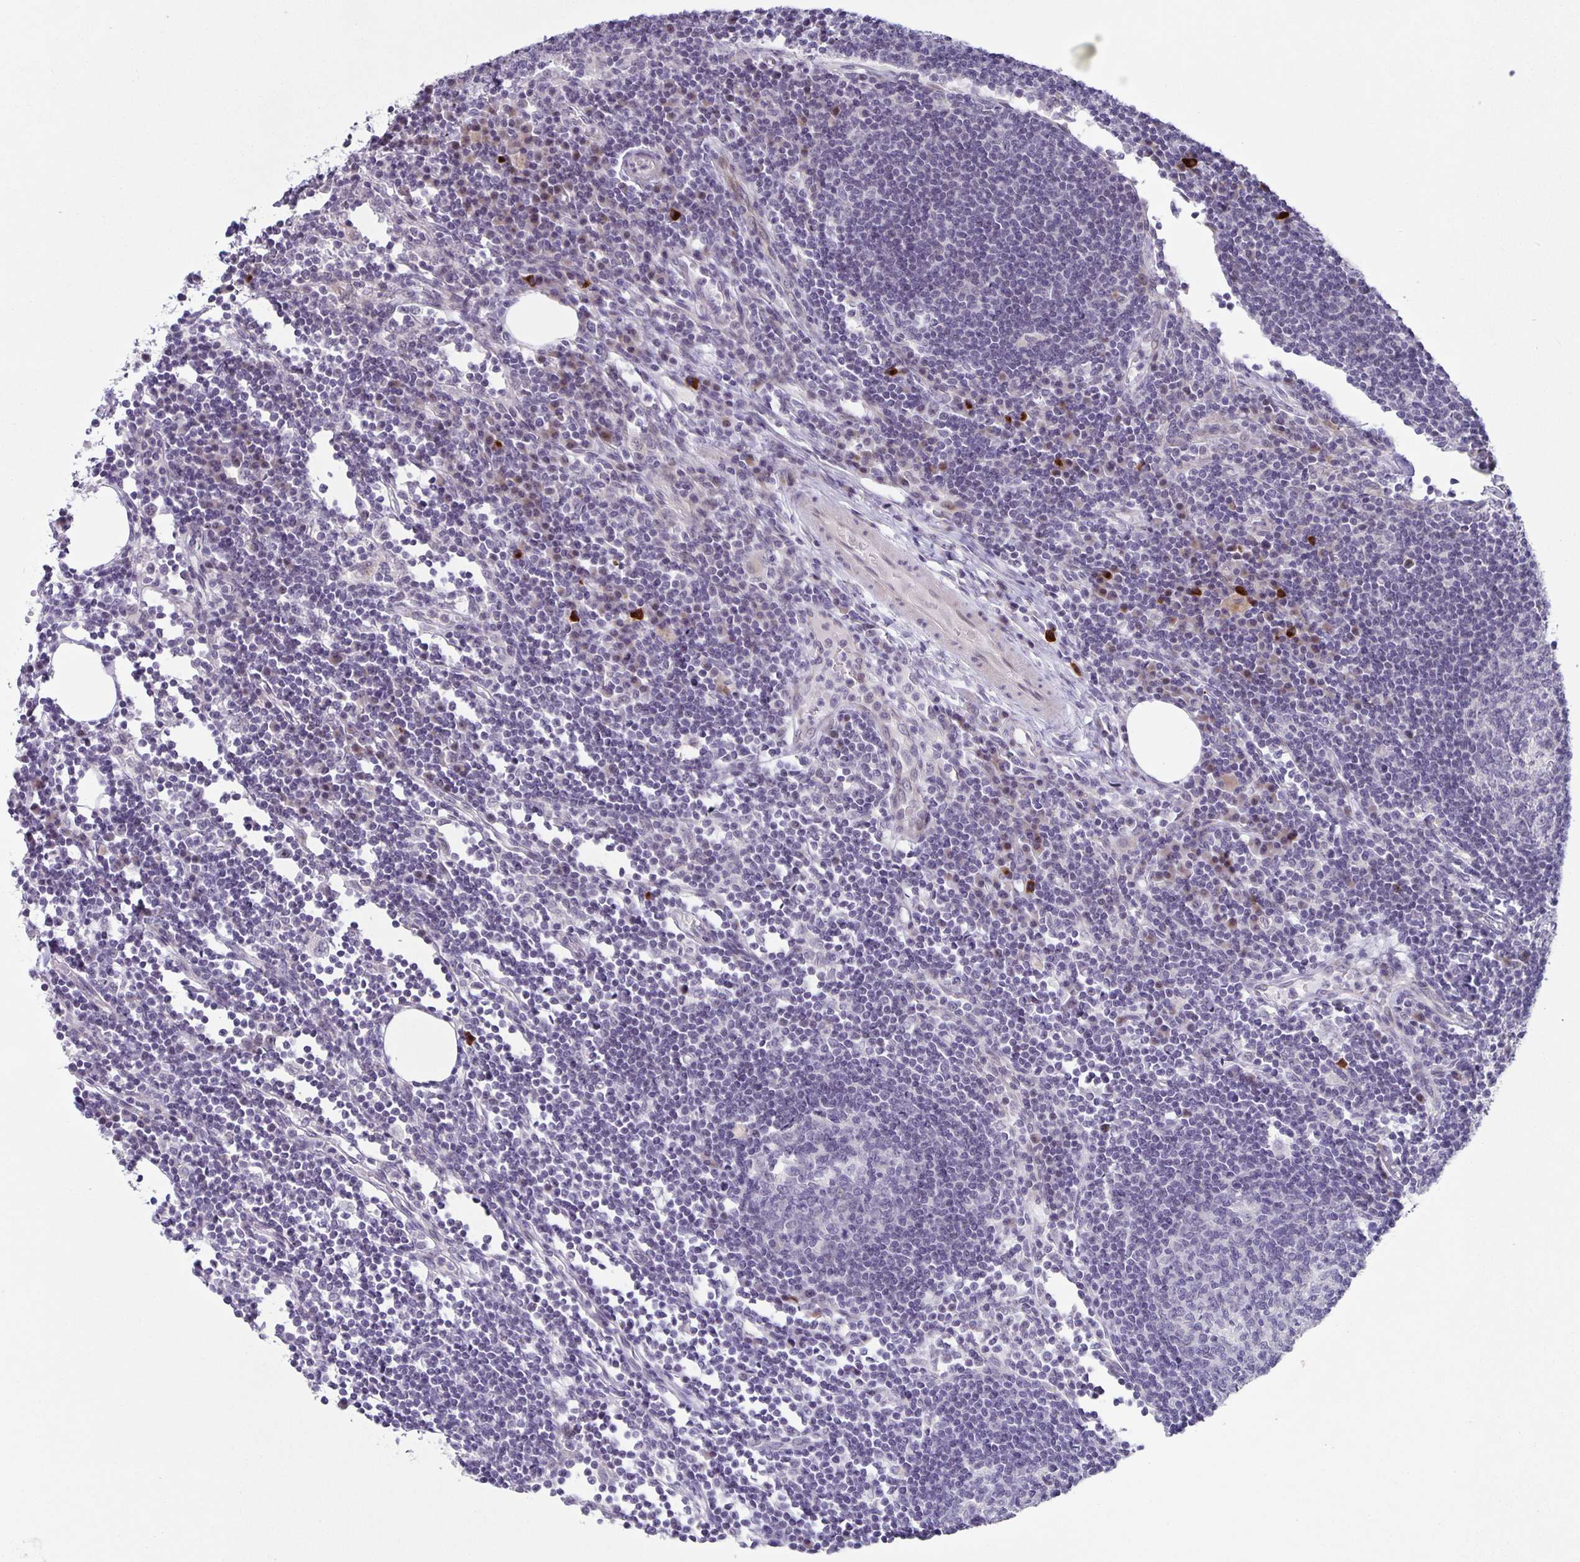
{"staining": {"intensity": "negative", "quantity": "none", "location": "none"}, "tissue": "lymph node", "cell_type": "Germinal center cells", "image_type": "normal", "snomed": [{"axis": "morphology", "description": "Normal tissue, NOS"}, {"axis": "topography", "description": "Lymph node"}], "caption": "Immunohistochemistry (IHC) histopathology image of normal lymph node: lymph node stained with DAB (3,3'-diaminobenzidine) exhibits no significant protein staining in germinal center cells. (DAB IHC, high magnification).", "gene": "PHRF1", "patient": {"sex": "male", "age": 67}}